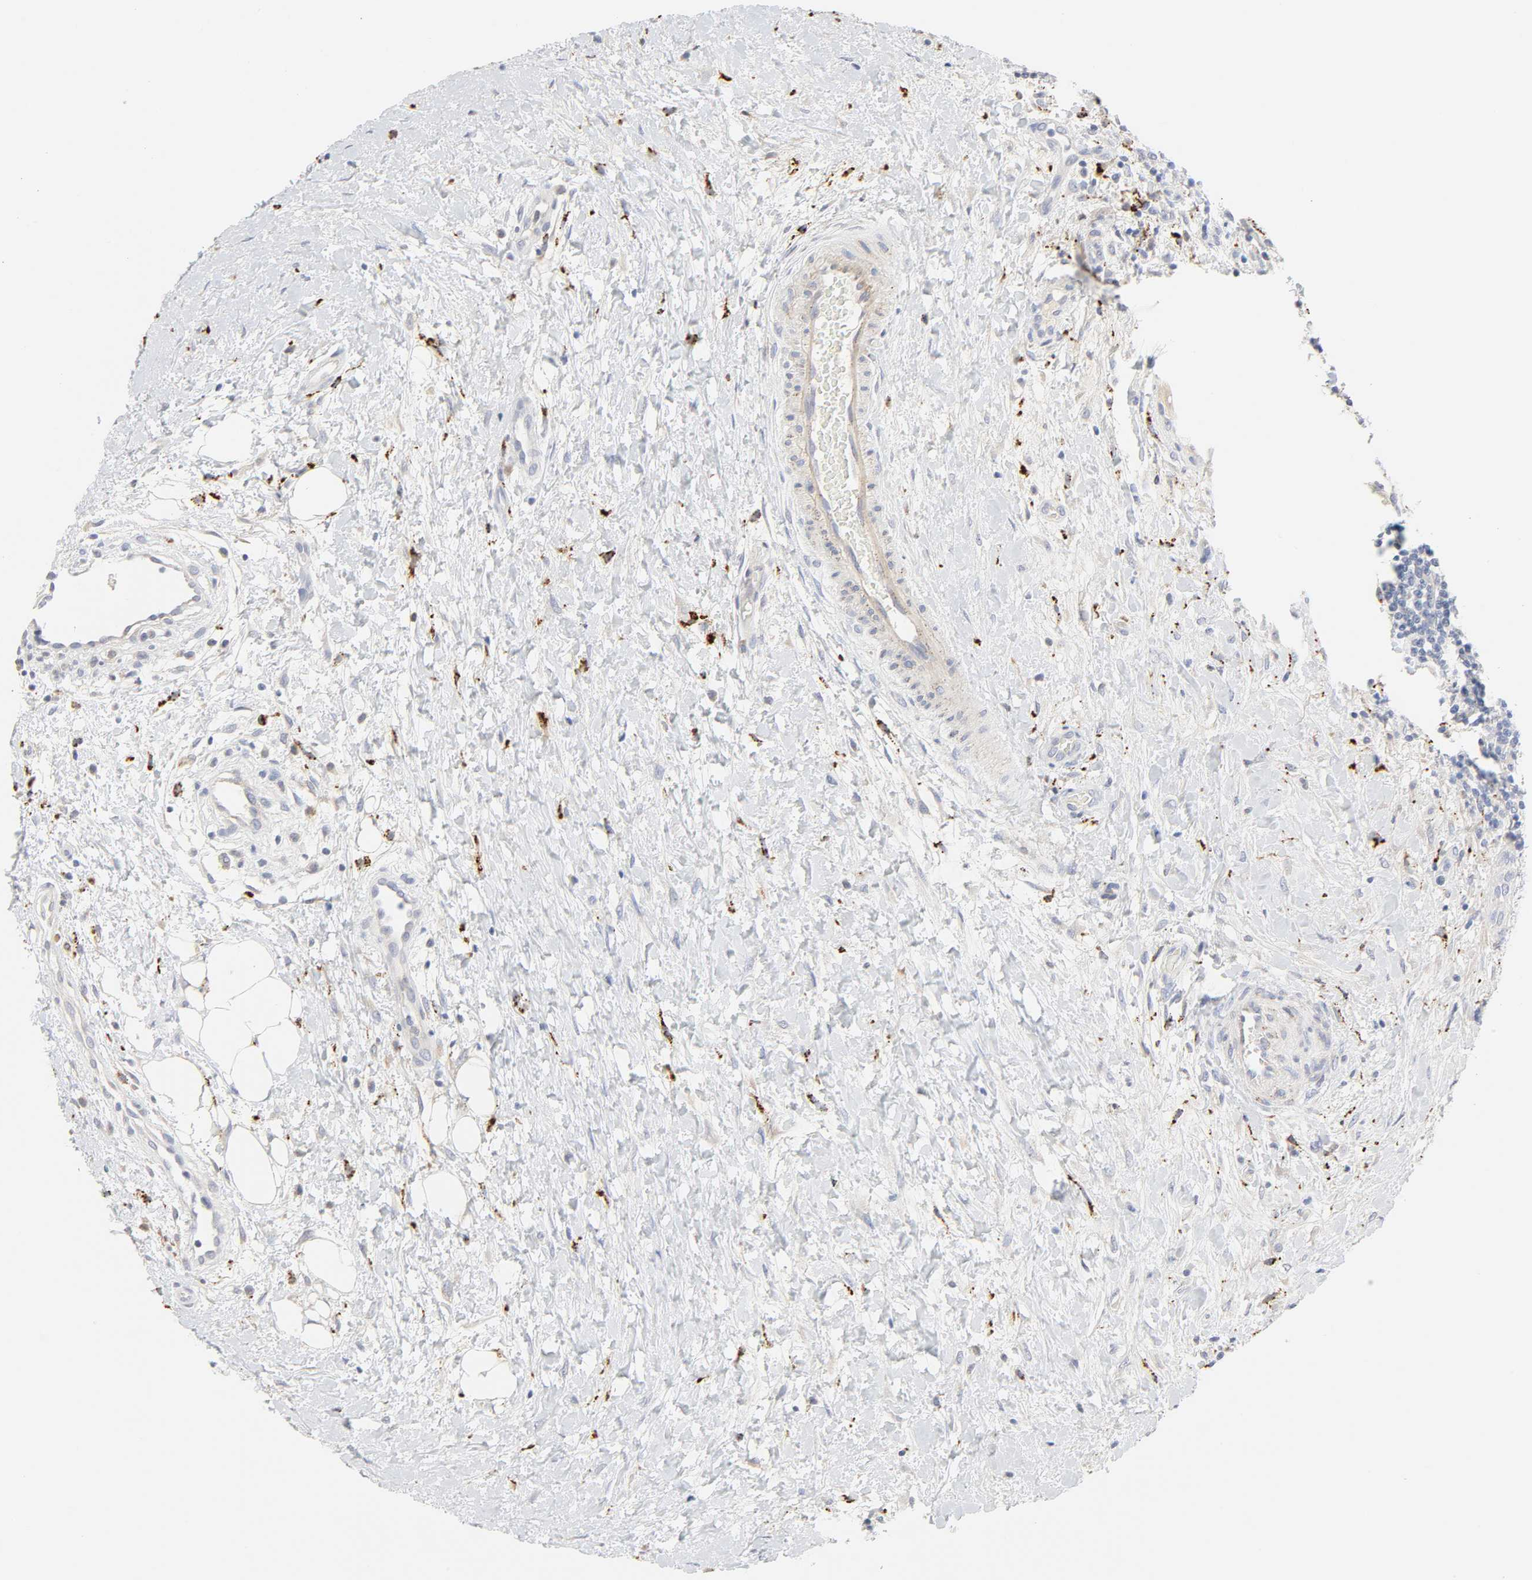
{"staining": {"intensity": "negative", "quantity": "none", "location": "none"}, "tissue": "lymphoma", "cell_type": "Tumor cells", "image_type": "cancer", "snomed": [{"axis": "morphology", "description": "Malignant lymphoma, non-Hodgkin's type, Low grade"}, {"axis": "topography", "description": "Lymph node"}], "caption": "DAB immunohistochemical staining of human low-grade malignant lymphoma, non-Hodgkin's type exhibits no significant expression in tumor cells.", "gene": "MAGEB17", "patient": {"sex": "female", "age": 76}}